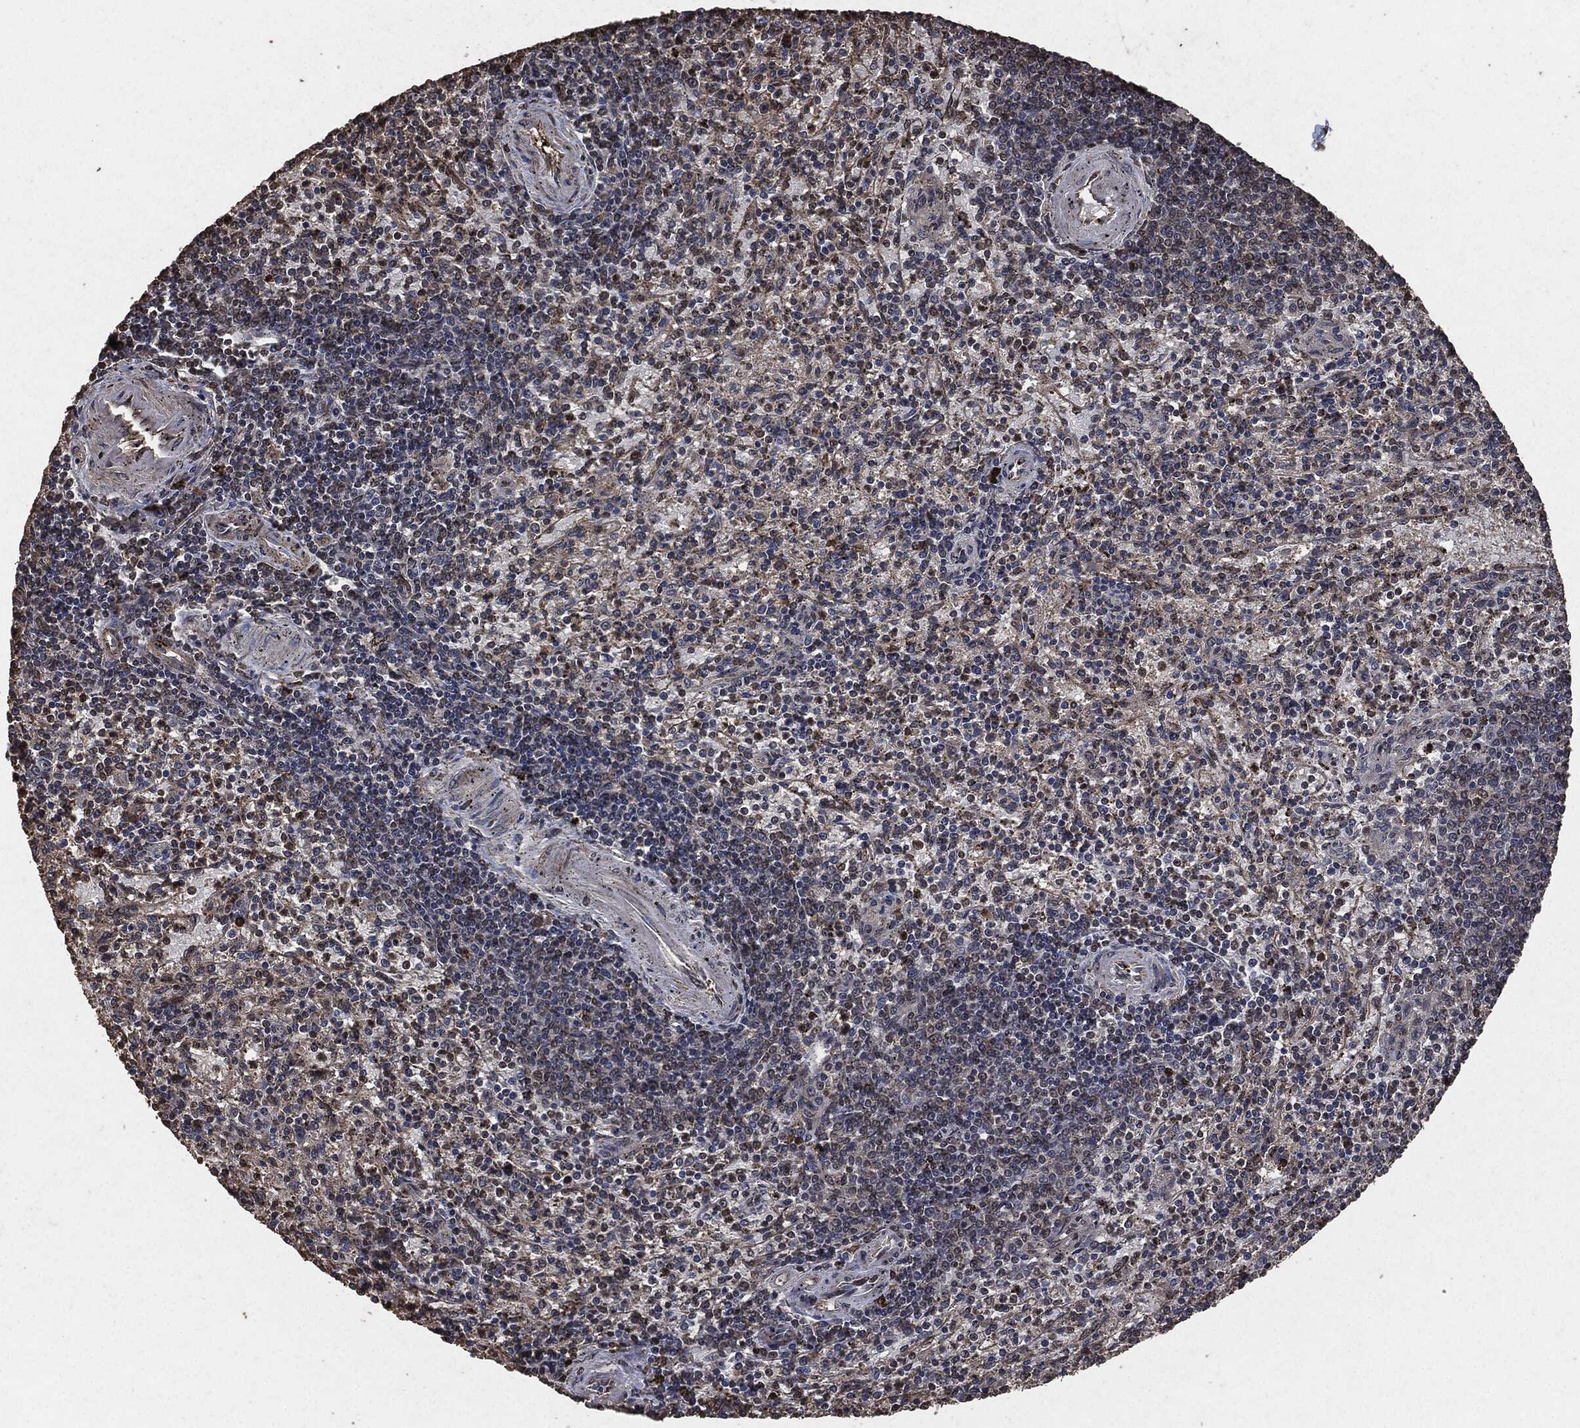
{"staining": {"intensity": "weak", "quantity": "<25%", "location": "cytoplasmic/membranous"}, "tissue": "spleen", "cell_type": "Cells in red pulp", "image_type": "normal", "snomed": [{"axis": "morphology", "description": "Normal tissue, NOS"}, {"axis": "topography", "description": "Spleen"}], "caption": "An immunohistochemistry micrograph of normal spleen is shown. There is no staining in cells in red pulp of spleen.", "gene": "AKT1S1", "patient": {"sex": "female", "age": 37}}